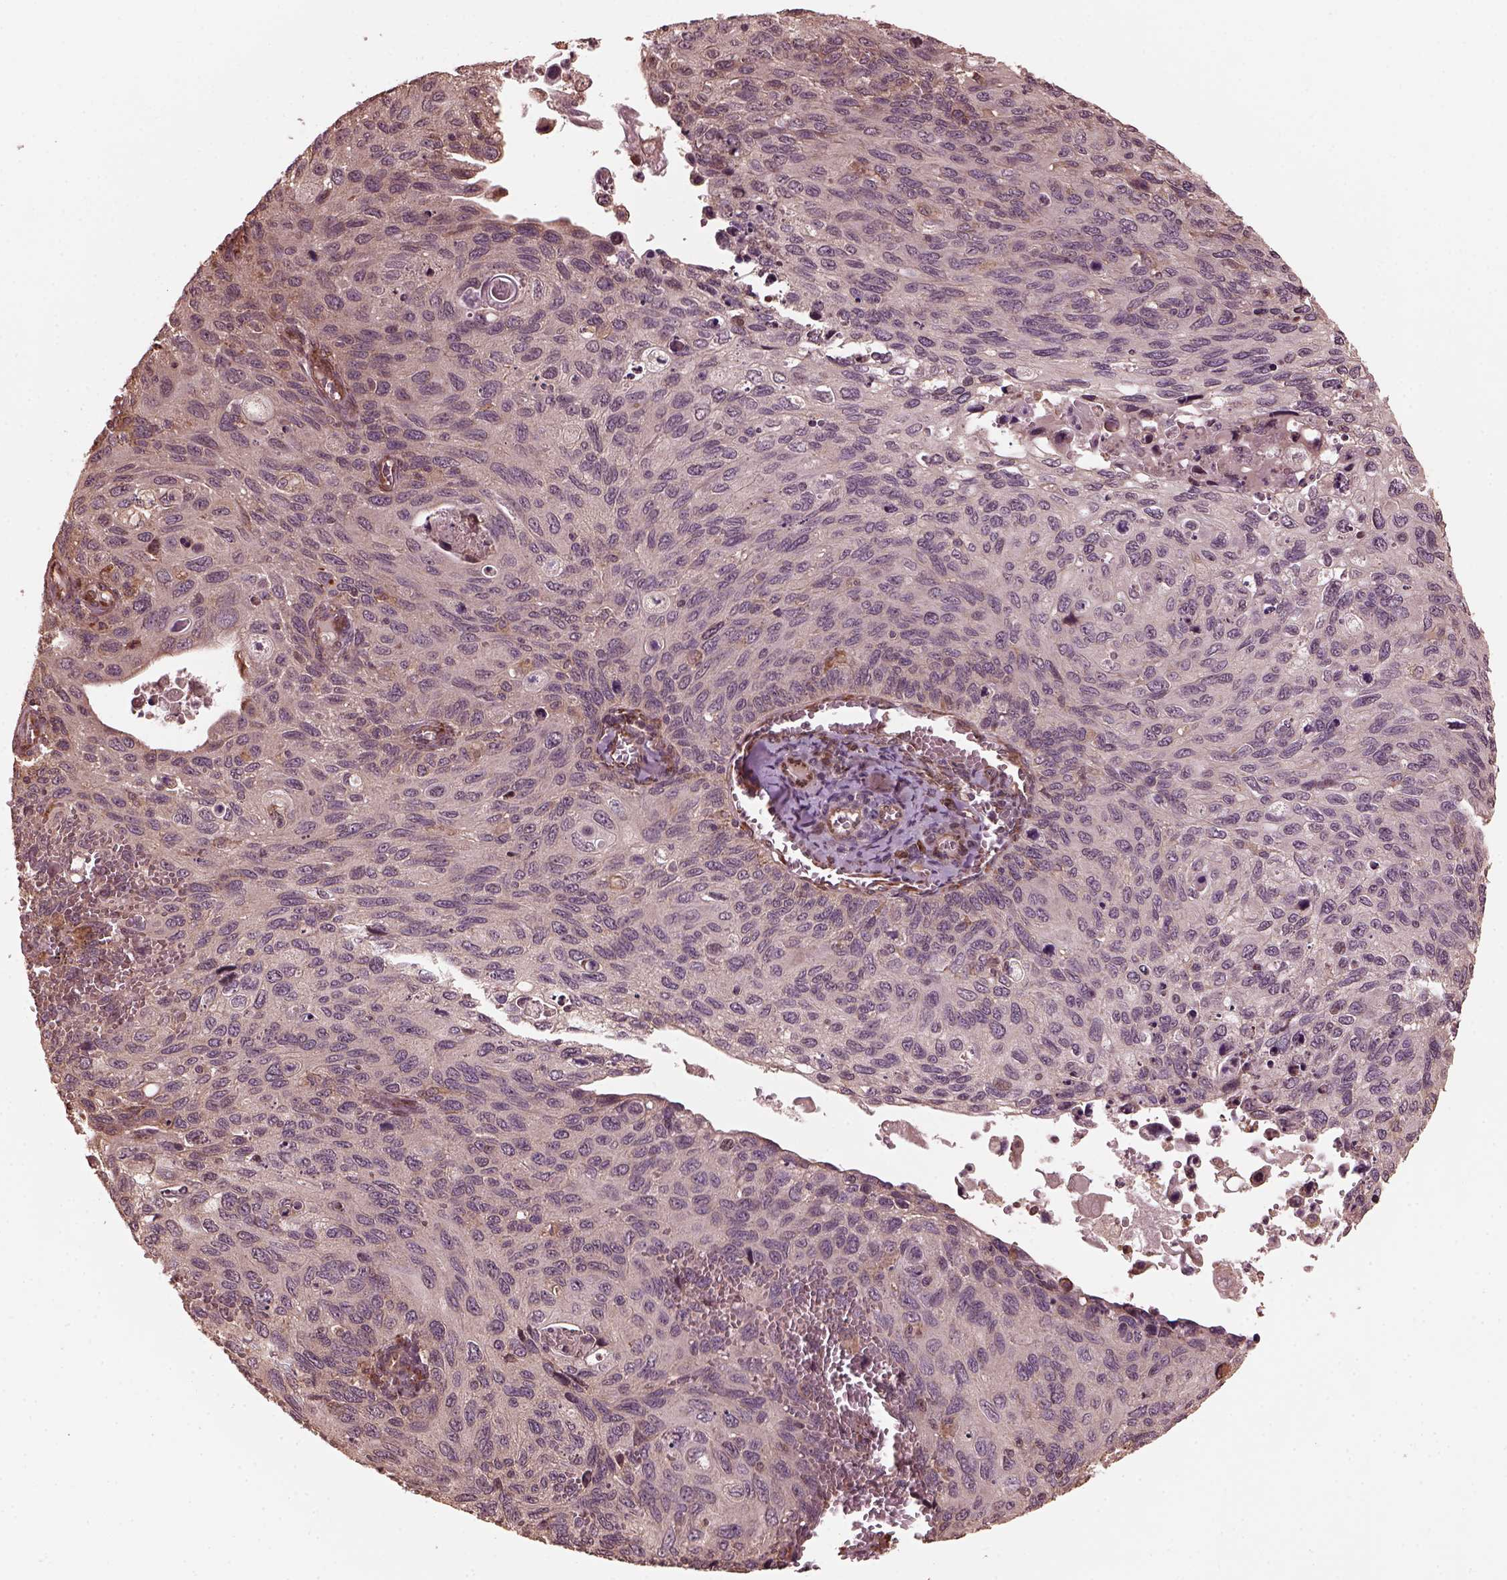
{"staining": {"intensity": "negative", "quantity": "none", "location": "none"}, "tissue": "cervical cancer", "cell_type": "Tumor cells", "image_type": "cancer", "snomed": [{"axis": "morphology", "description": "Squamous cell carcinoma, NOS"}, {"axis": "topography", "description": "Cervix"}], "caption": "High power microscopy image of an immunohistochemistry (IHC) image of squamous cell carcinoma (cervical), revealing no significant expression in tumor cells.", "gene": "ZNF292", "patient": {"sex": "female", "age": 70}}